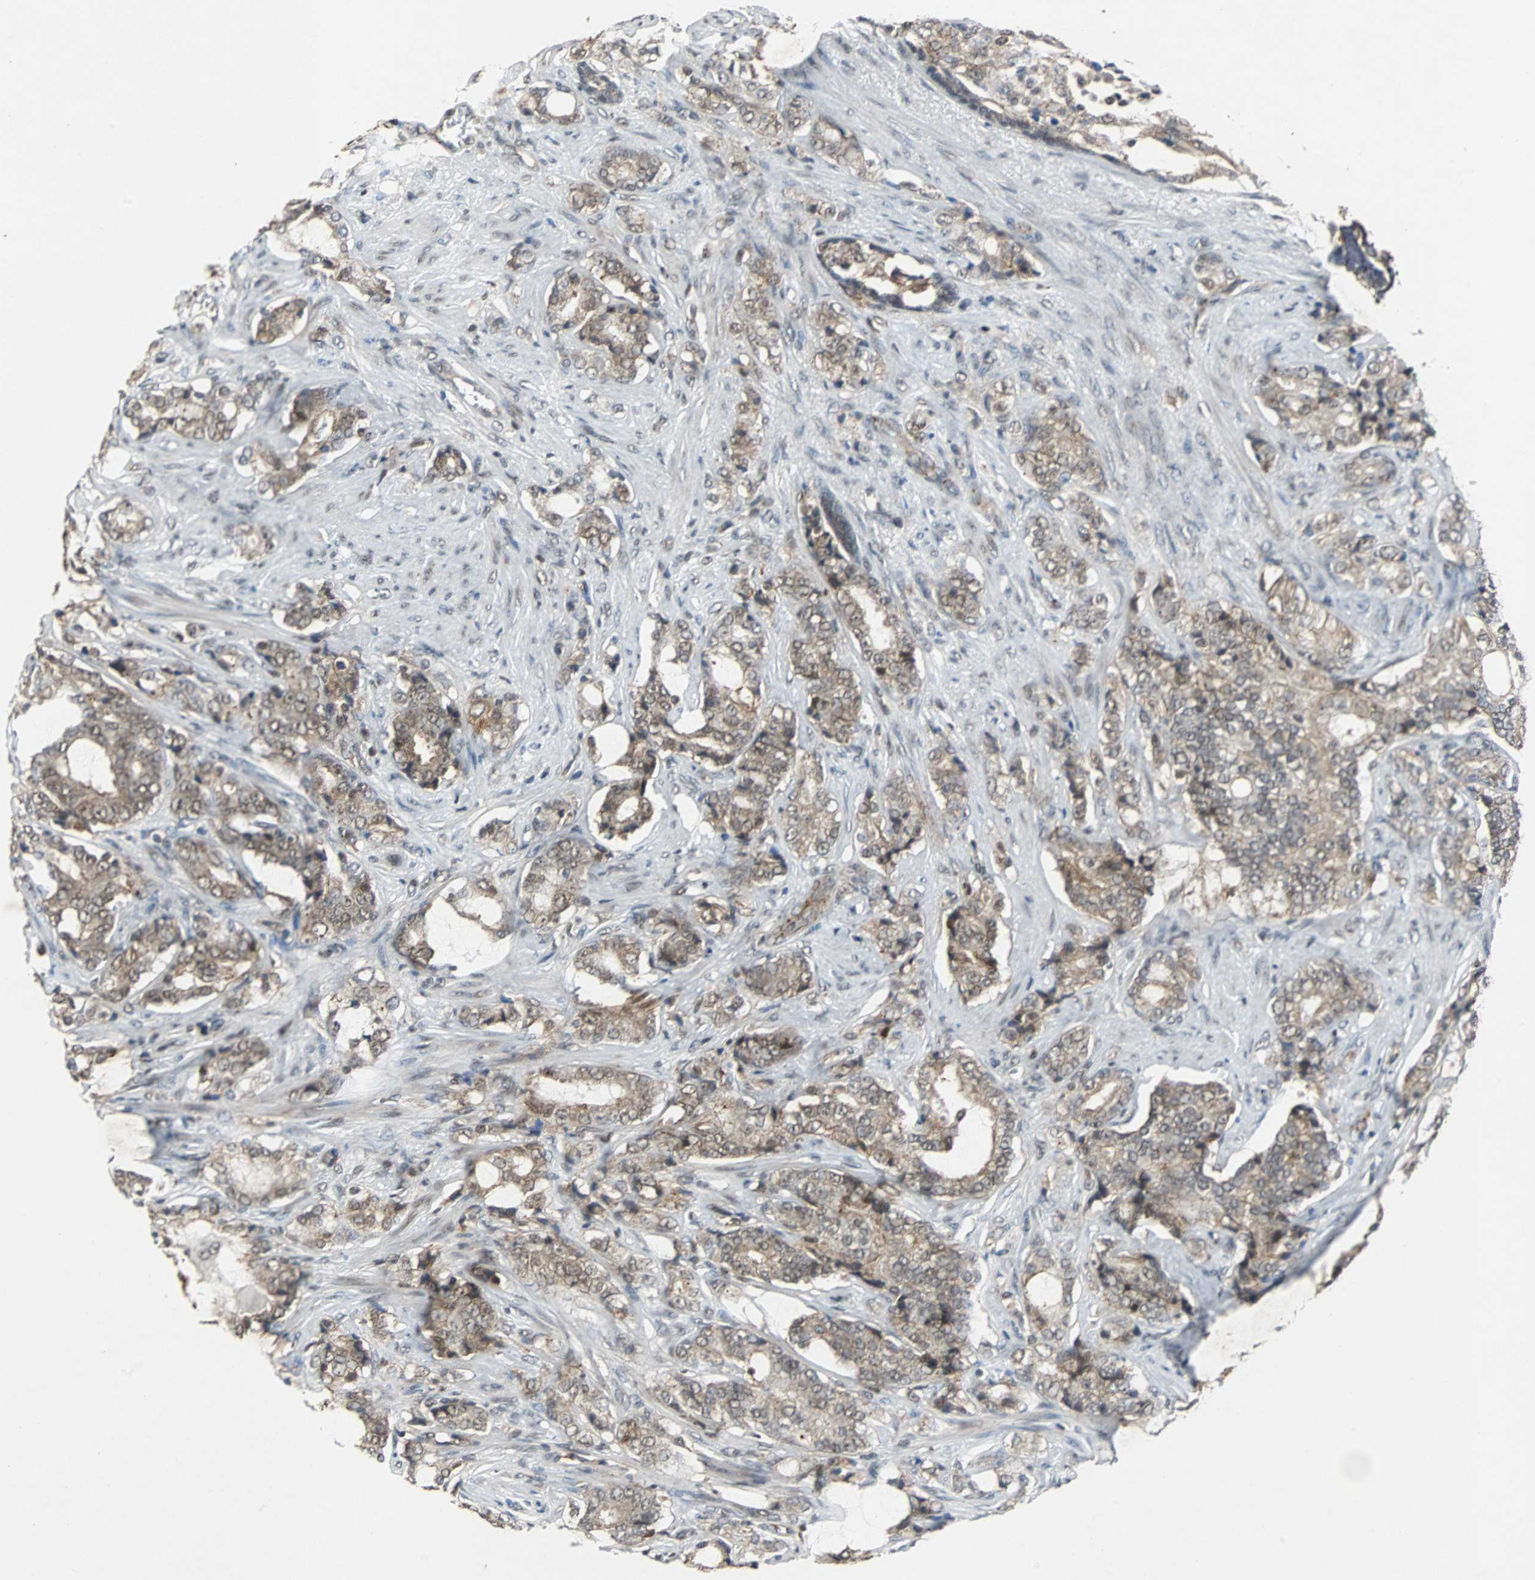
{"staining": {"intensity": "moderate", "quantity": ">75%", "location": "cytoplasmic/membranous"}, "tissue": "prostate cancer", "cell_type": "Tumor cells", "image_type": "cancer", "snomed": [{"axis": "morphology", "description": "Adenocarcinoma, Low grade"}, {"axis": "topography", "description": "Prostate"}], "caption": "Immunohistochemical staining of human prostate cancer reveals medium levels of moderate cytoplasmic/membranous staining in about >75% of tumor cells. (Brightfield microscopy of DAB IHC at high magnification).", "gene": "LSR", "patient": {"sex": "male", "age": 58}}